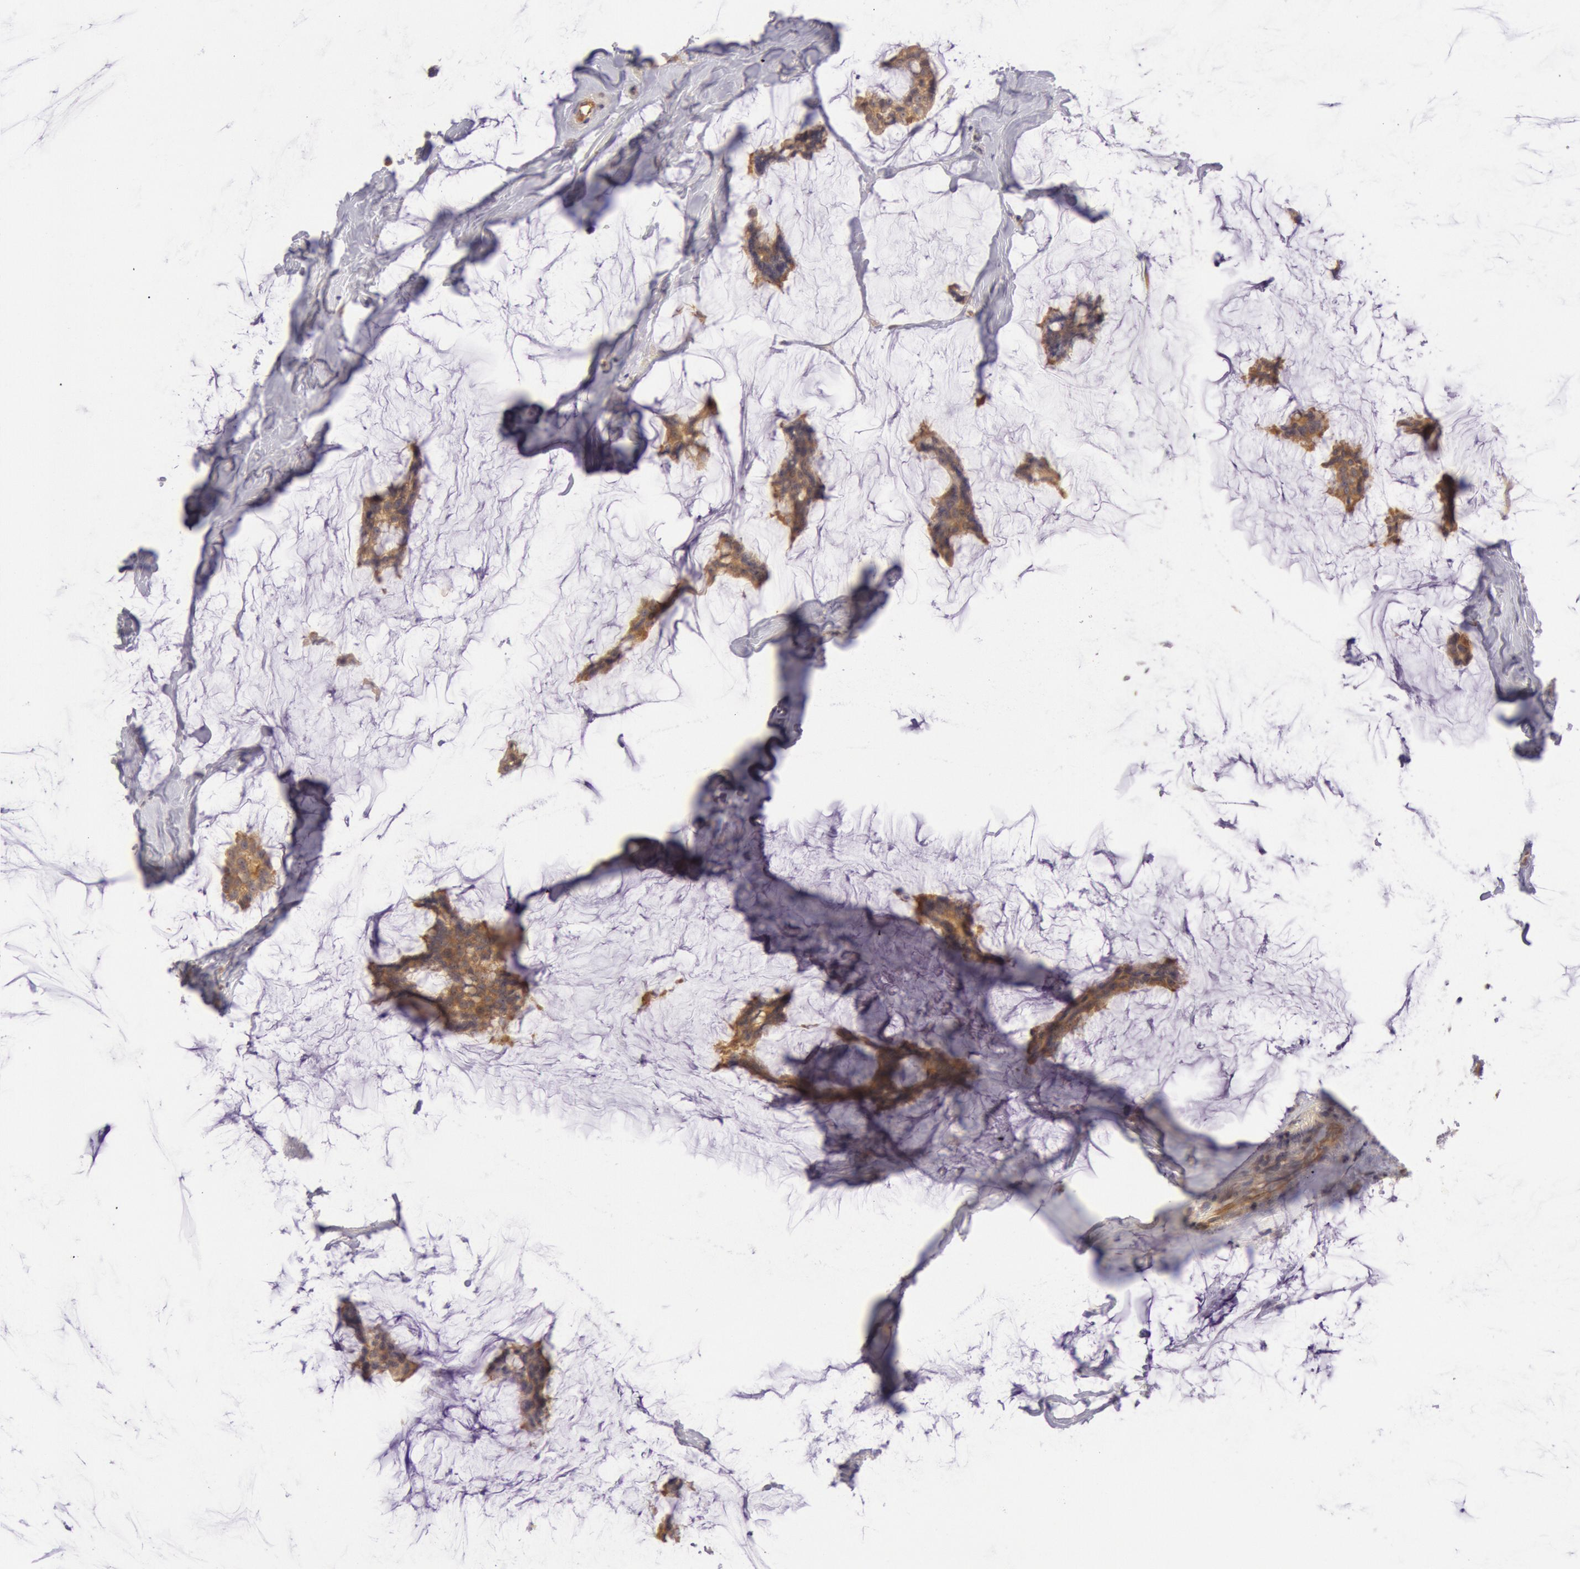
{"staining": {"intensity": "moderate", "quantity": ">75%", "location": "cytoplasmic/membranous"}, "tissue": "breast cancer", "cell_type": "Tumor cells", "image_type": "cancer", "snomed": [{"axis": "morphology", "description": "Duct carcinoma"}, {"axis": "topography", "description": "Breast"}], "caption": "Immunohistochemical staining of intraductal carcinoma (breast) demonstrates medium levels of moderate cytoplasmic/membranous protein expression in about >75% of tumor cells.", "gene": "CHUK", "patient": {"sex": "female", "age": 93}}